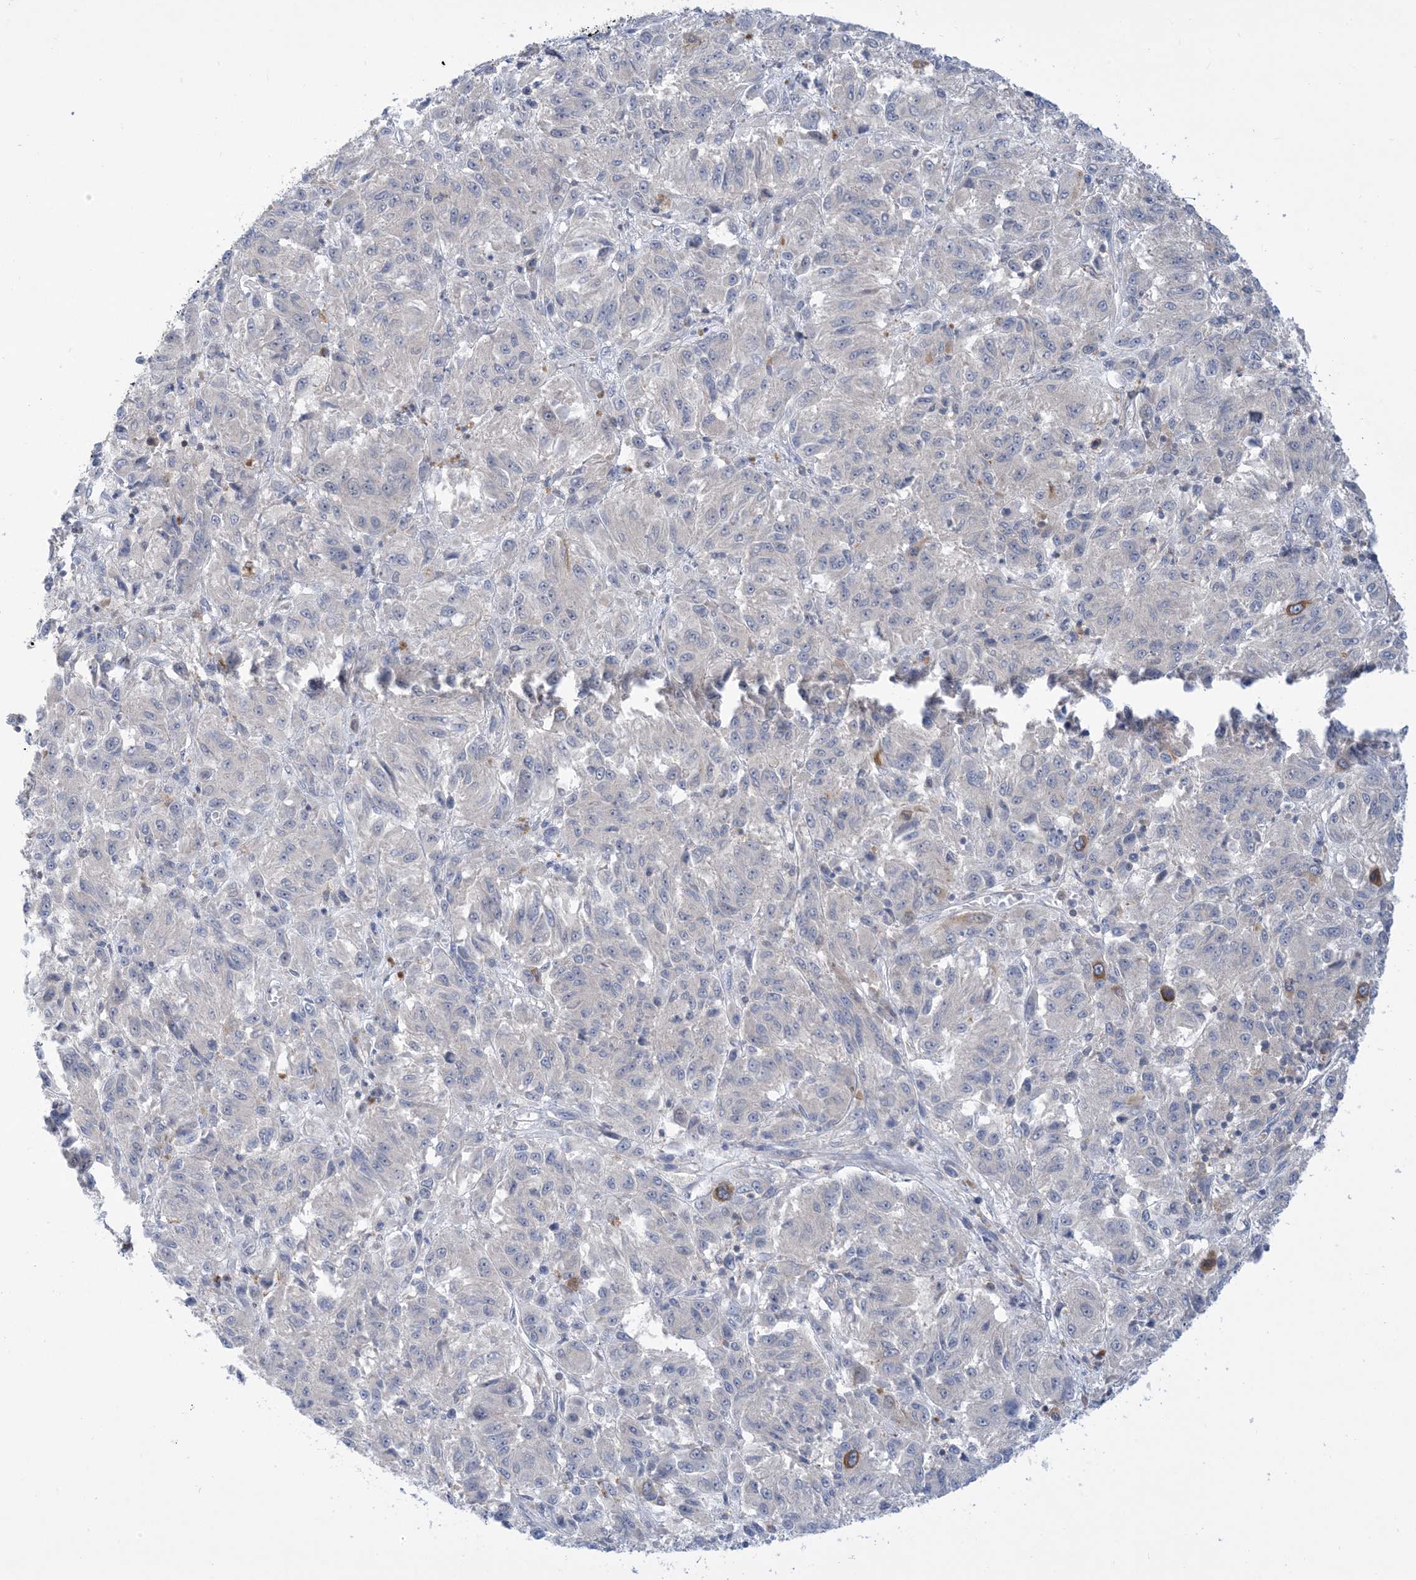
{"staining": {"intensity": "negative", "quantity": "none", "location": "none"}, "tissue": "melanoma", "cell_type": "Tumor cells", "image_type": "cancer", "snomed": [{"axis": "morphology", "description": "Malignant melanoma, Metastatic site"}, {"axis": "topography", "description": "Lung"}], "caption": "High power microscopy photomicrograph of an IHC photomicrograph of melanoma, revealing no significant expression in tumor cells.", "gene": "AOC1", "patient": {"sex": "male", "age": 64}}